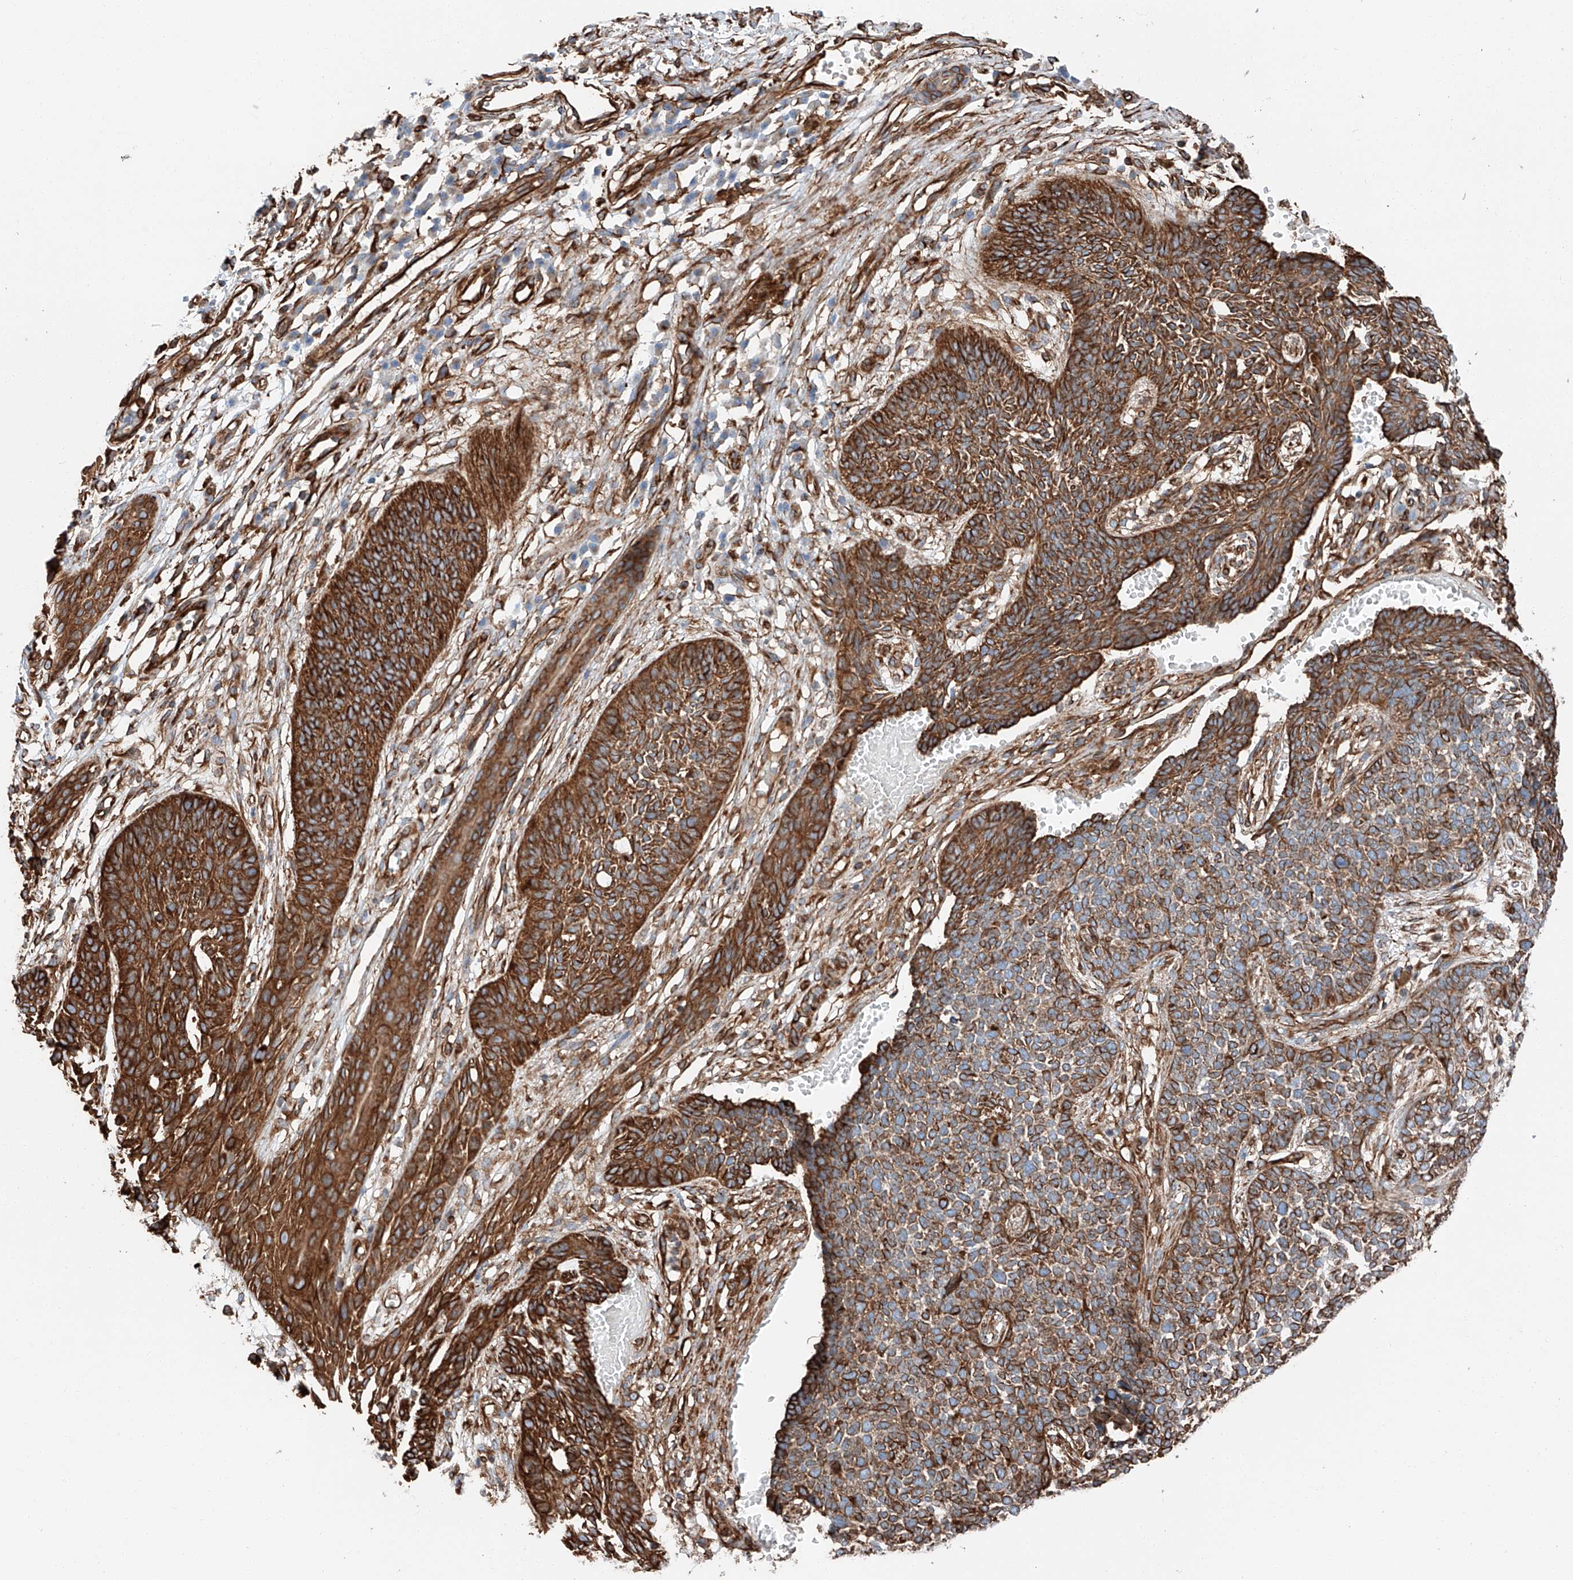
{"staining": {"intensity": "strong", "quantity": ">75%", "location": "cytoplasmic/membranous"}, "tissue": "skin cancer", "cell_type": "Tumor cells", "image_type": "cancer", "snomed": [{"axis": "morphology", "description": "Basal cell carcinoma"}, {"axis": "topography", "description": "Skin"}], "caption": "An immunohistochemistry (IHC) histopathology image of neoplastic tissue is shown. Protein staining in brown labels strong cytoplasmic/membranous positivity in basal cell carcinoma (skin) within tumor cells.", "gene": "ZNF804A", "patient": {"sex": "female", "age": 84}}